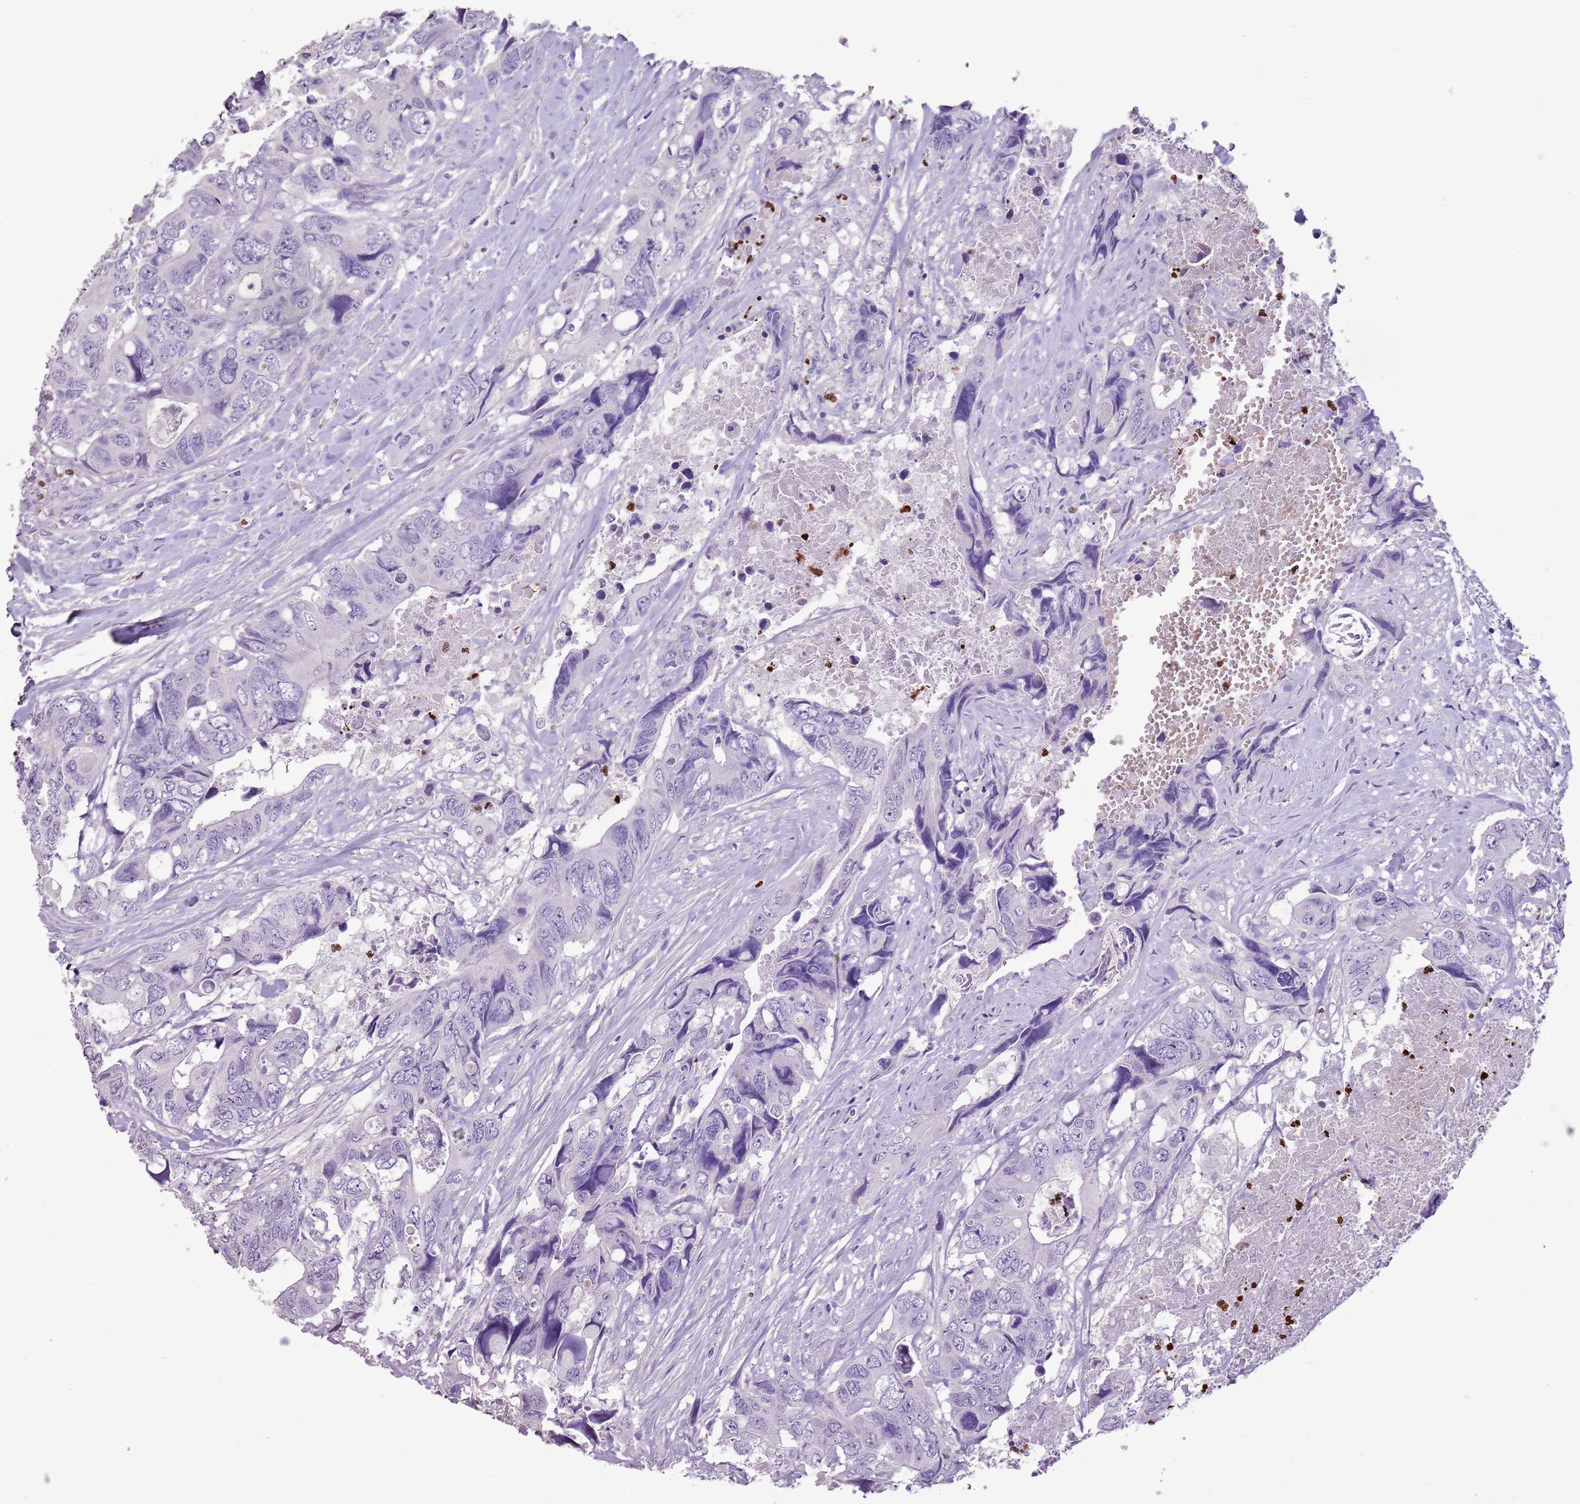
{"staining": {"intensity": "negative", "quantity": "none", "location": "none"}, "tissue": "colorectal cancer", "cell_type": "Tumor cells", "image_type": "cancer", "snomed": [{"axis": "morphology", "description": "Adenocarcinoma, NOS"}, {"axis": "topography", "description": "Rectum"}], "caption": "IHC micrograph of neoplastic tissue: human colorectal adenocarcinoma stained with DAB reveals no significant protein expression in tumor cells.", "gene": "CELF6", "patient": {"sex": "male", "age": 57}}